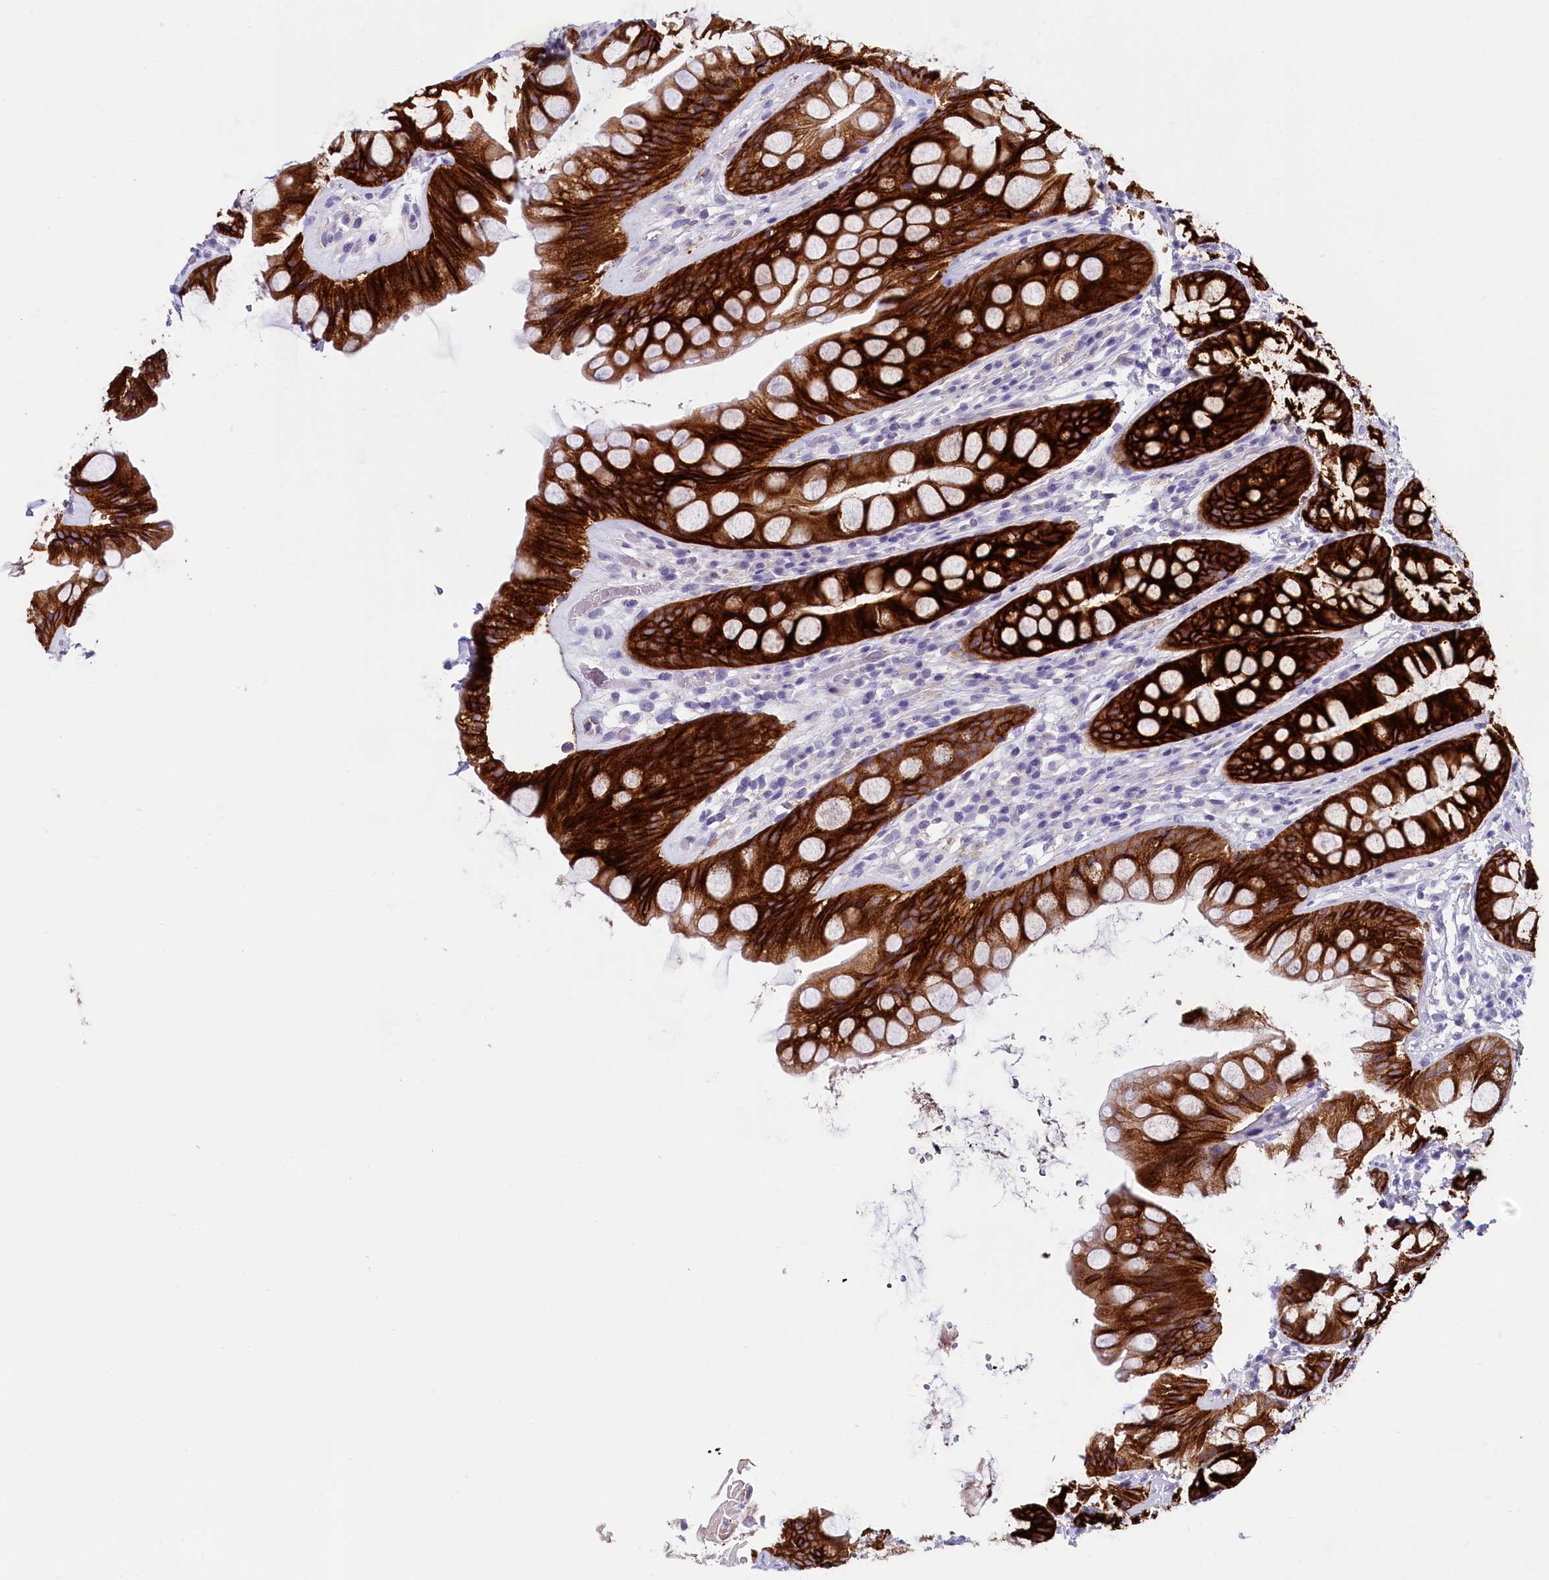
{"staining": {"intensity": "strong", "quantity": ">75%", "location": "cytoplasmic/membranous"}, "tissue": "rectum", "cell_type": "Glandular cells", "image_type": "normal", "snomed": [{"axis": "morphology", "description": "Normal tissue, NOS"}, {"axis": "topography", "description": "Rectum"}], "caption": "Human rectum stained with a brown dye shows strong cytoplasmic/membranous positive staining in about >75% of glandular cells.", "gene": "INSC", "patient": {"sex": "male", "age": 74}}